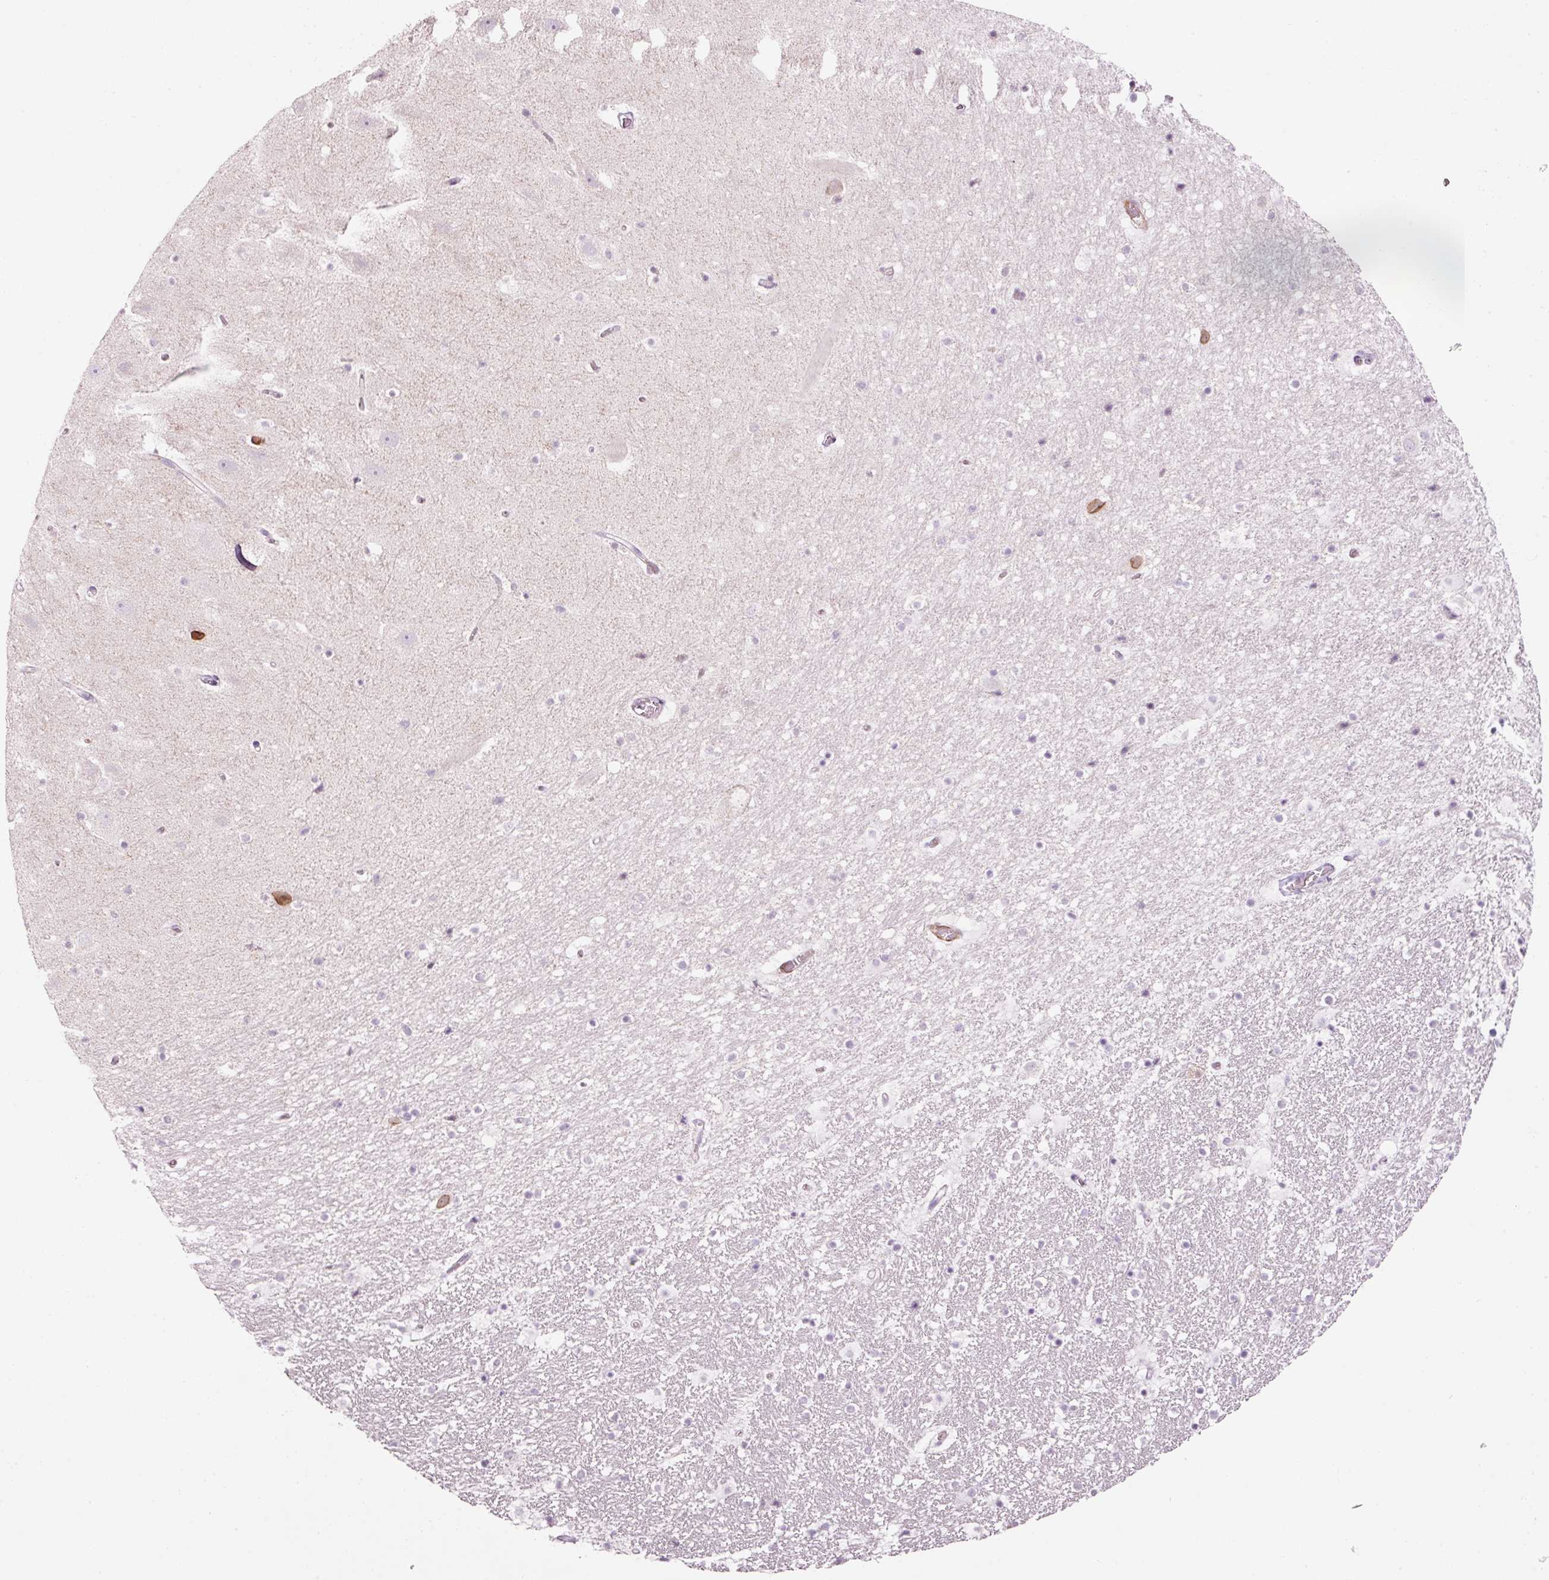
{"staining": {"intensity": "negative", "quantity": "none", "location": "none"}, "tissue": "hippocampus", "cell_type": "Glial cells", "image_type": "normal", "snomed": [{"axis": "morphology", "description": "Normal tissue, NOS"}, {"axis": "topography", "description": "Hippocampus"}], "caption": "Immunohistochemistry of normal hippocampus displays no positivity in glial cells. The staining is performed using DAB brown chromogen with nuclei counter-stained in using hematoxylin.", "gene": "ANKRD20A1", "patient": {"sex": "male", "age": 37}}